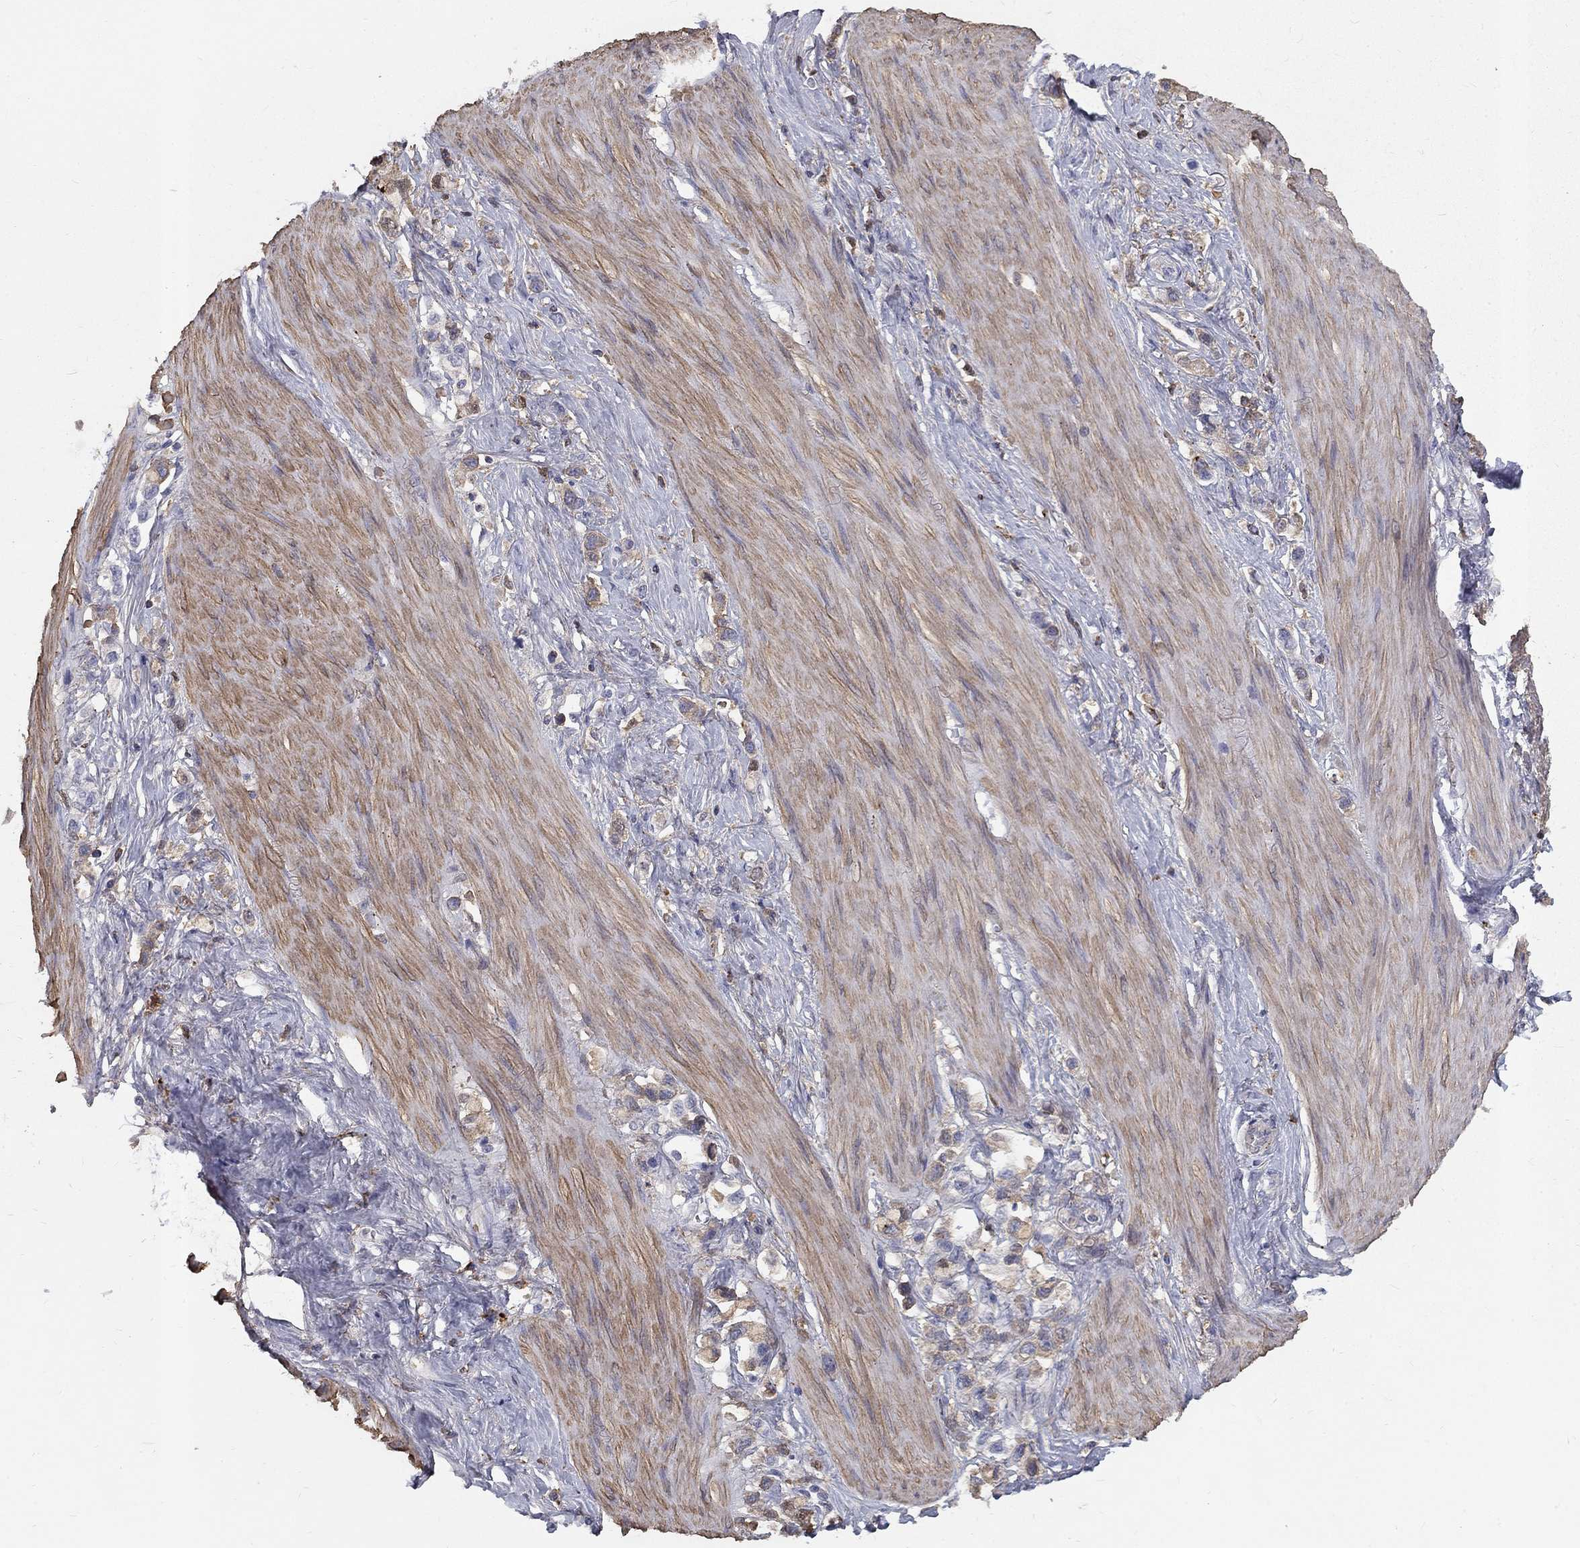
{"staining": {"intensity": "weak", "quantity": ">75%", "location": "cytoplasmic/membranous"}, "tissue": "stomach cancer", "cell_type": "Tumor cells", "image_type": "cancer", "snomed": [{"axis": "morphology", "description": "Normal tissue, NOS"}, {"axis": "morphology", "description": "Adenocarcinoma, NOS"}, {"axis": "morphology", "description": "Adenocarcinoma, High grade"}, {"axis": "topography", "description": "Stomach, upper"}, {"axis": "topography", "description": "Stomach"}], "caption": "Protein analysis of high-grade adenocarcinoma (stomach) tissue demonstrates weak cytoplasmic/membranous expression in approximately >75% of tumor cells. Using DAB (3,3'-diaminobenzidine) (brown) and hematoxylin (blue) stains, captured at high magnification using brightfield microscopy.", "gene": "EPDR1", "patient": {"sex": "female", "age": 65}}